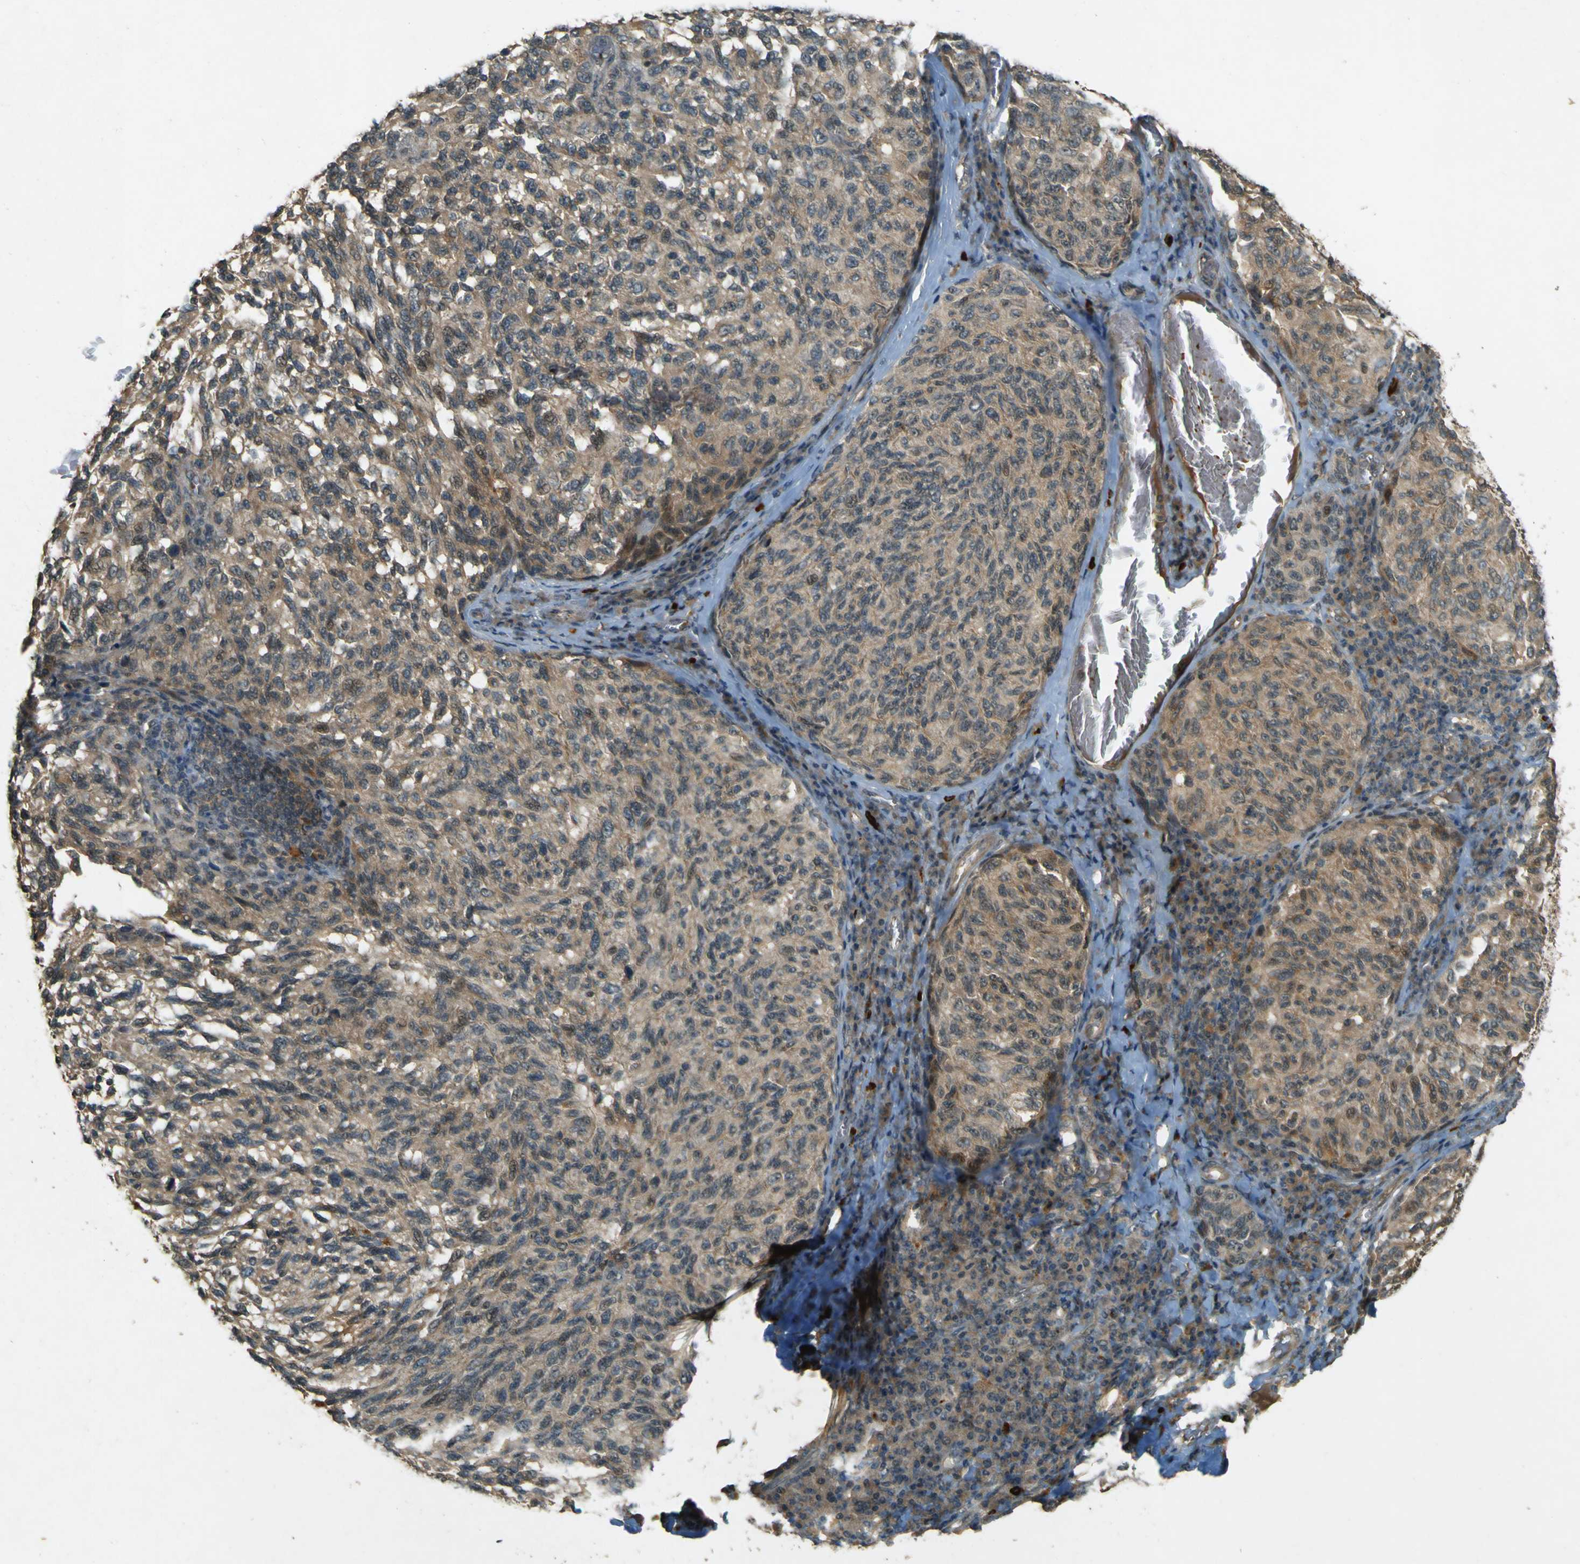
{"staining": {"intensity": "weak", "quantity": ">75%", "location": "cytoplasmic/membranous,nuclear"}, "tissue": "melanoma", "cell_type": "Tumor cells", "image_type": "cancer", "snomed": [{"axis": "morphology", "description": "Malignant melanoma, NOS"}, {"axis": "topography", "description": "Skin"}], "caption": "Approximately >75% of tumor cells in human melanoma demonstrate weak cytoplasmic/membranous and nuclear protein positivity as visualized by brown immunohistochemical staining.", "gene": "MPDZ", "patient": {"sex": "female", "age": 73}}